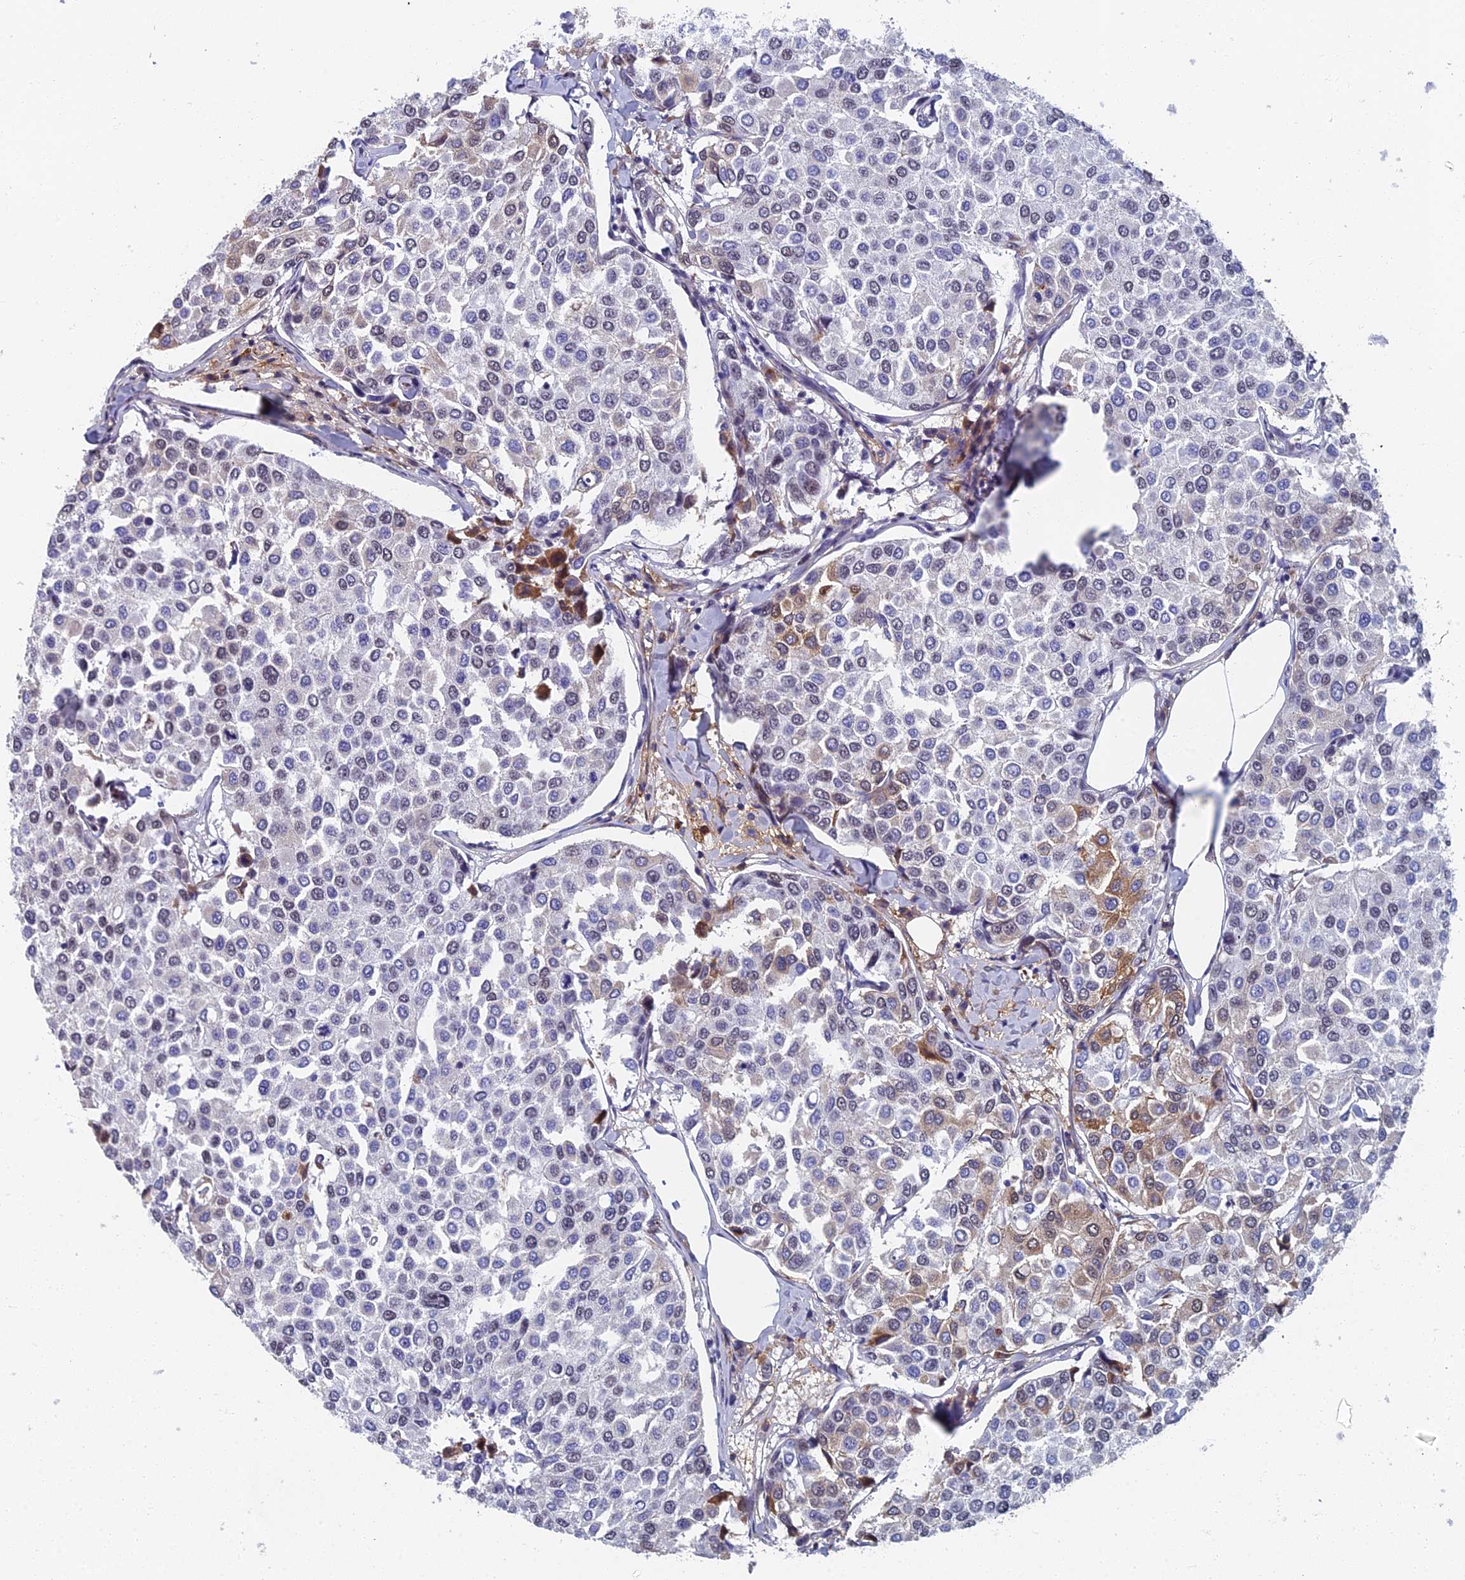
{"staining": {"intensity": "weak", "quantity": "<25%", "location": "nuclear"}, "tissue": "breast cancer", "cell_type": "Tumor cells", "image_type": "cancer", "snomed": [{"axis": "morphology", "description": "Duct carcinoma"}, {"axis": "topography", "description": "Breast"}], "caption": "DAB (3,3'-diaminobenzidine) immunohistochemical staining of breast infiltrating ductal carcinoma shows no significant expression in tumor cells. The staining is performed using DAB (3,3'-diaminobenzidine) brown chromogen with nuclei counter-stained in using hematoxylin.", "gene": "TAF13", "patient": {"sex": "female", "age": 55}}